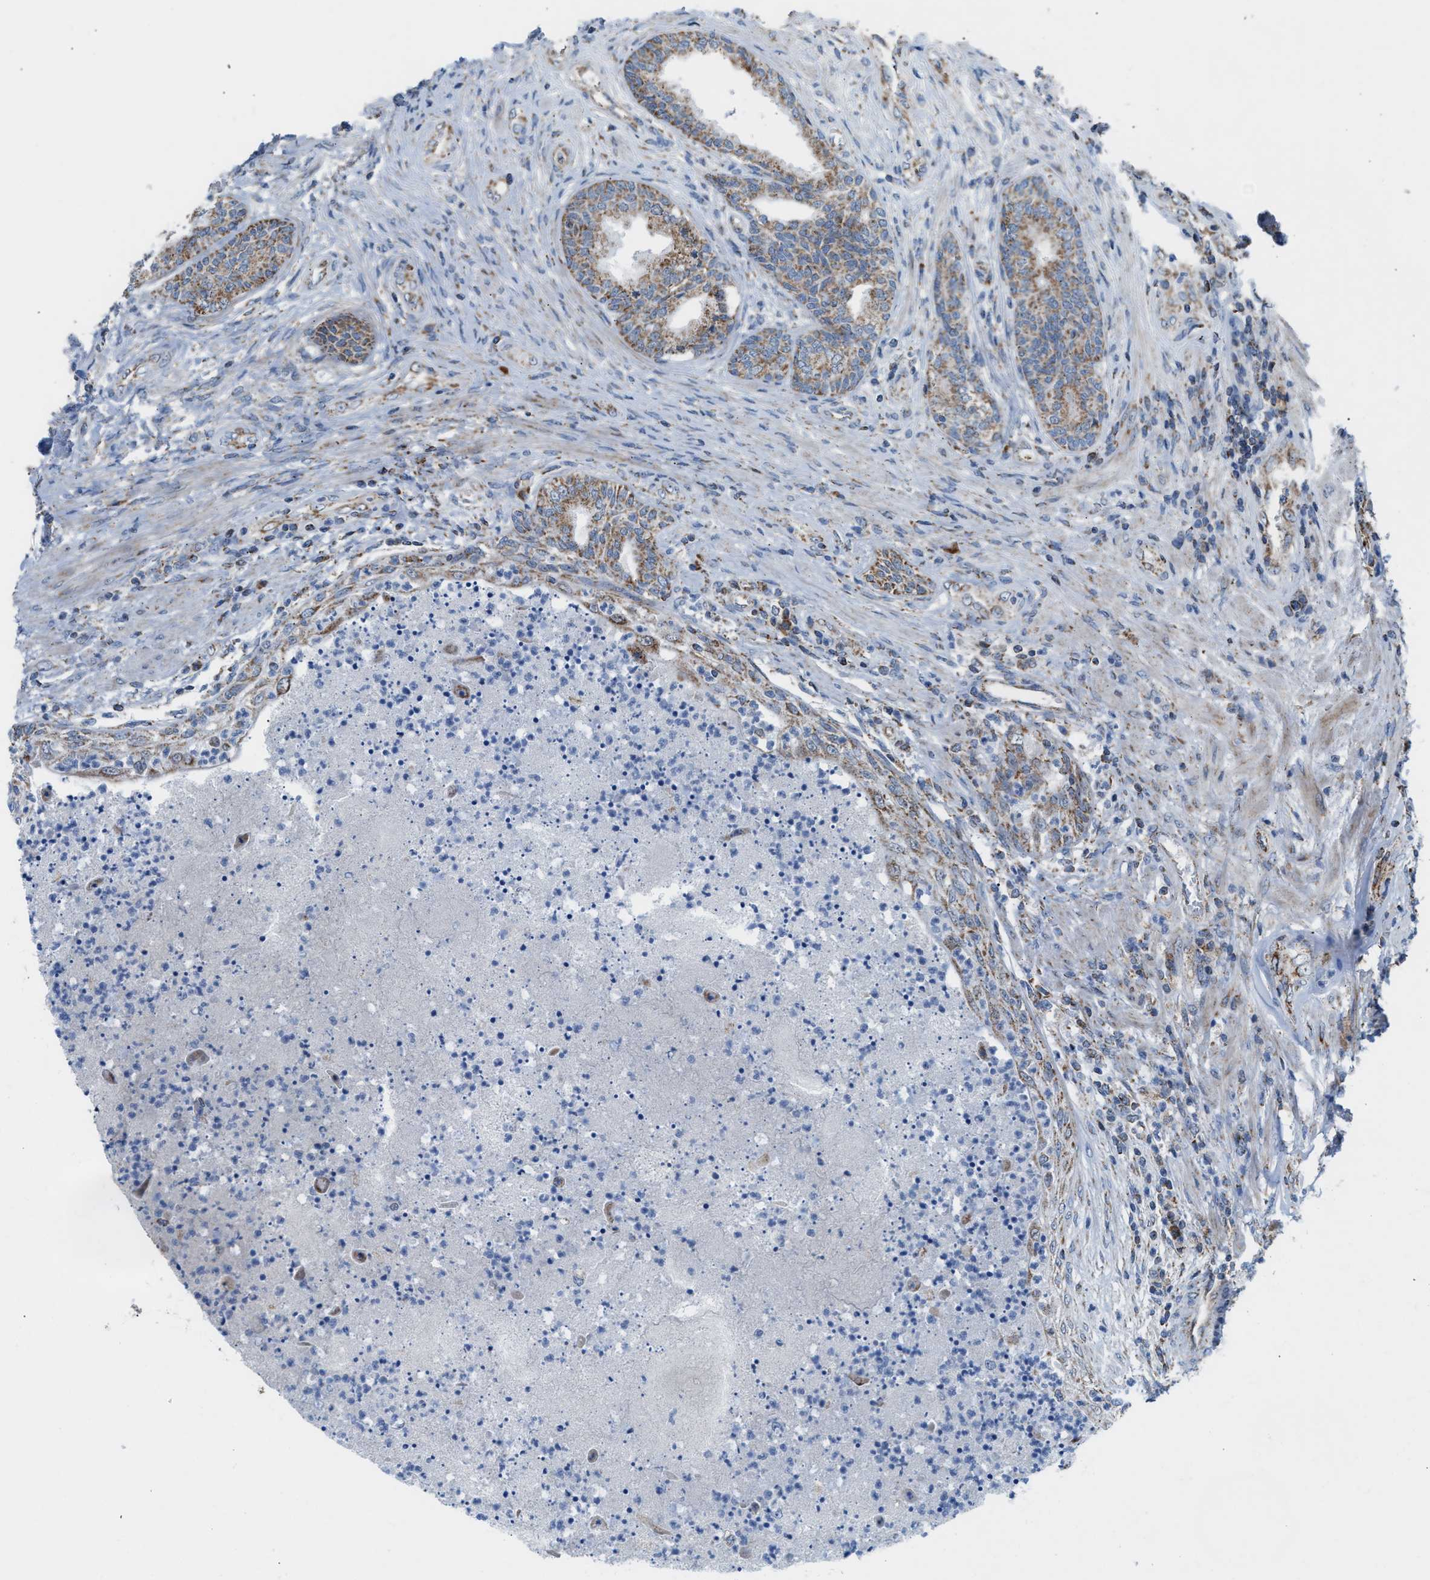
{"staining": {"intensity": "moderate", "quantity": ">75%", "location": "cytoplasmic/membranous"}, "tissue": "prostate", "cell_type": "Glandular cells", "image_type": "normal", "snomed": [{"axis": "morphology", "description": "Normal tissue, NOS"}, {"axis": "topography", "description": "Prostate"}], "caption": "Glandular cells reveal moderate cytoplasmic/membranous positivity in approximately >75% of cells in normal prostate. (DAB = brown stain, brightfield microscopy at high magnification).", "gene": "PMPCA", "patient": {"sex": "male", "age": 76}}